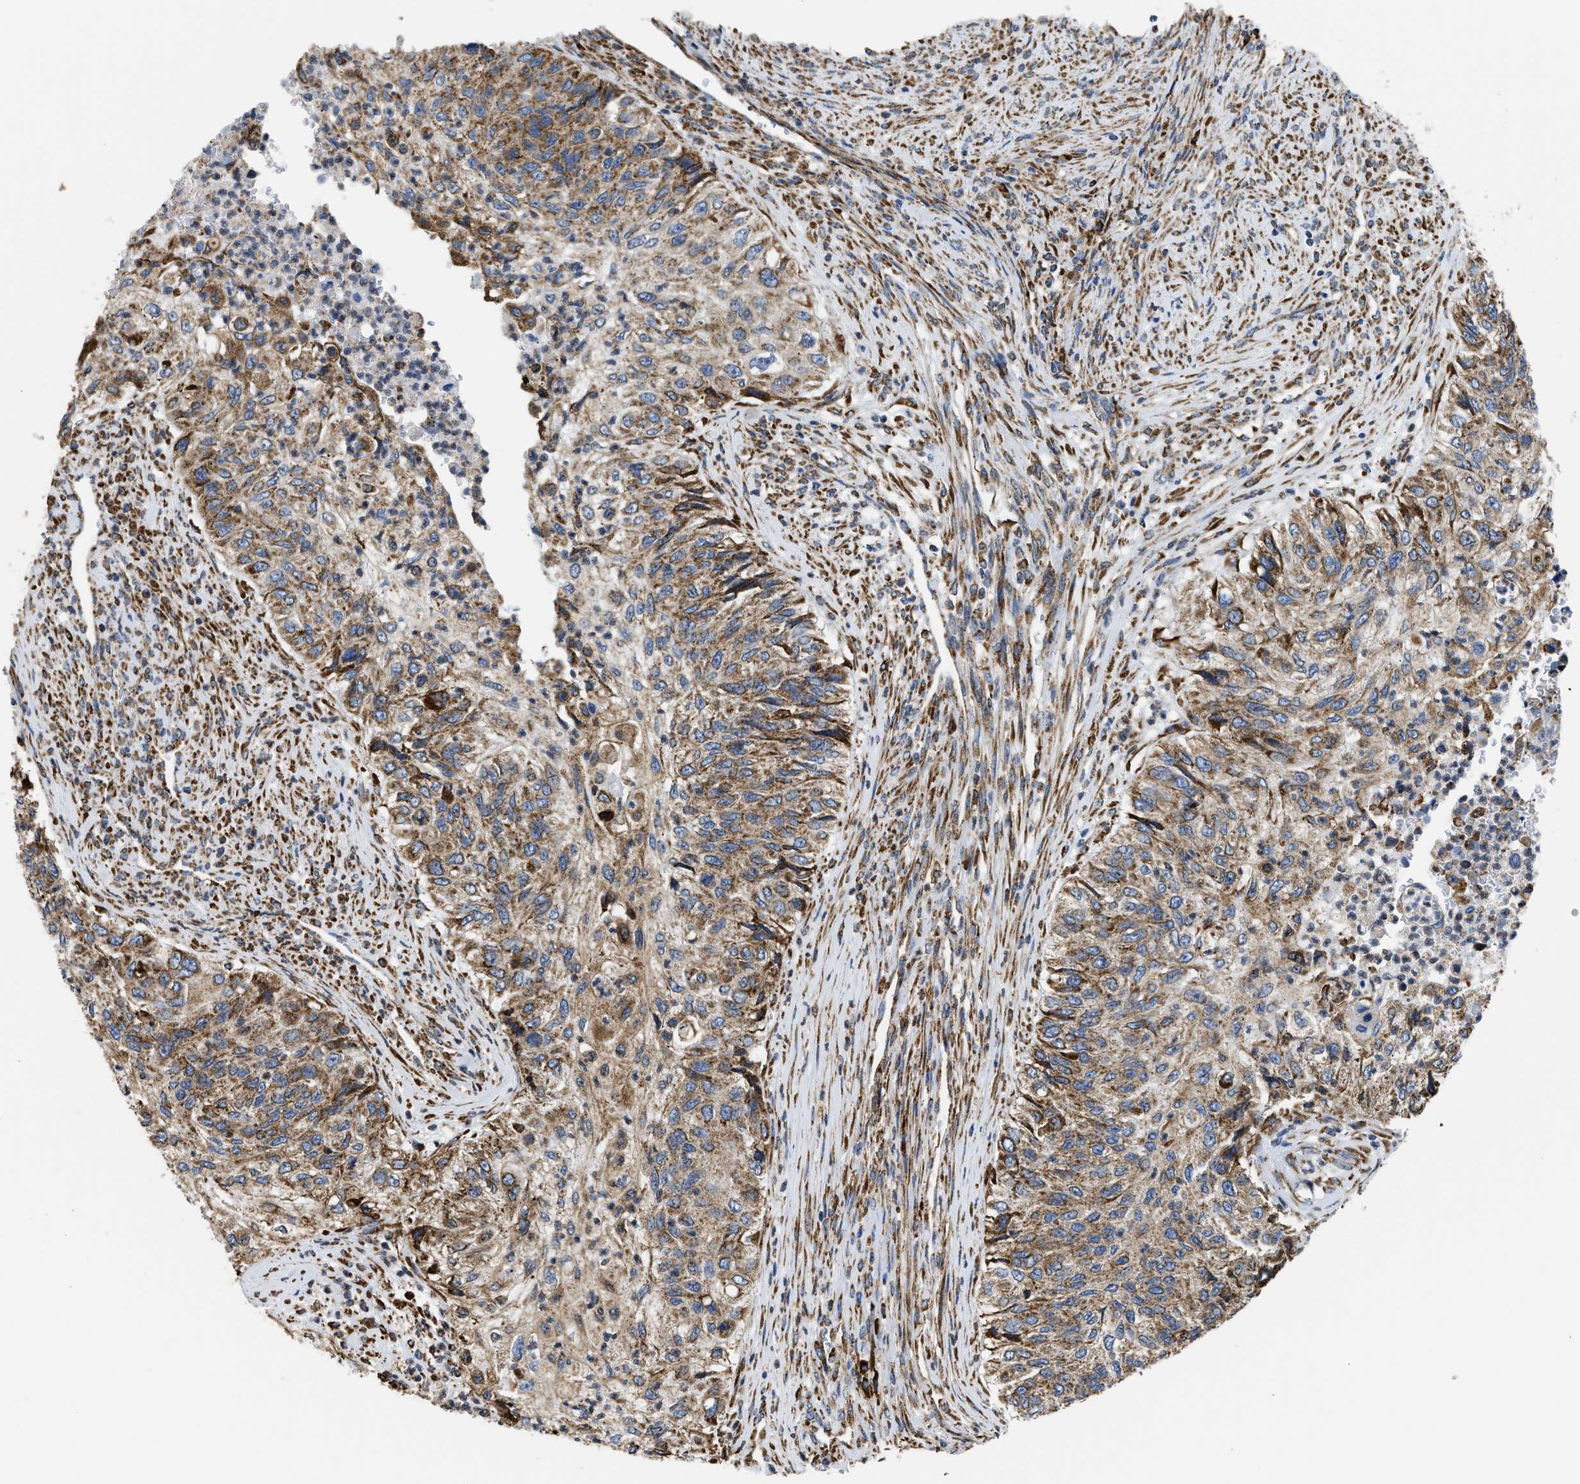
{"staining": {"intensity": "moderate", "quantity": ">75%", "location": "cytoplasmic/membranous"}, "tissue": "urothelial cancer", "cell_type": "Tumor cells", "image_type": "cancer", "snomed": [{"axis": "morphology", "description": "Urothelial carcinoma, High grade"}, {"axis": "topography", "description": "Urinary bladder"}], "caption": "About >75% of tumor cells in urothelial cancer demonstrate moderate cytoplasmic/membranous protein staining as visualized by brown immunohistochemical staining.", "gene": "CYCS", "patient": {"sex": "female", "age": 60}}